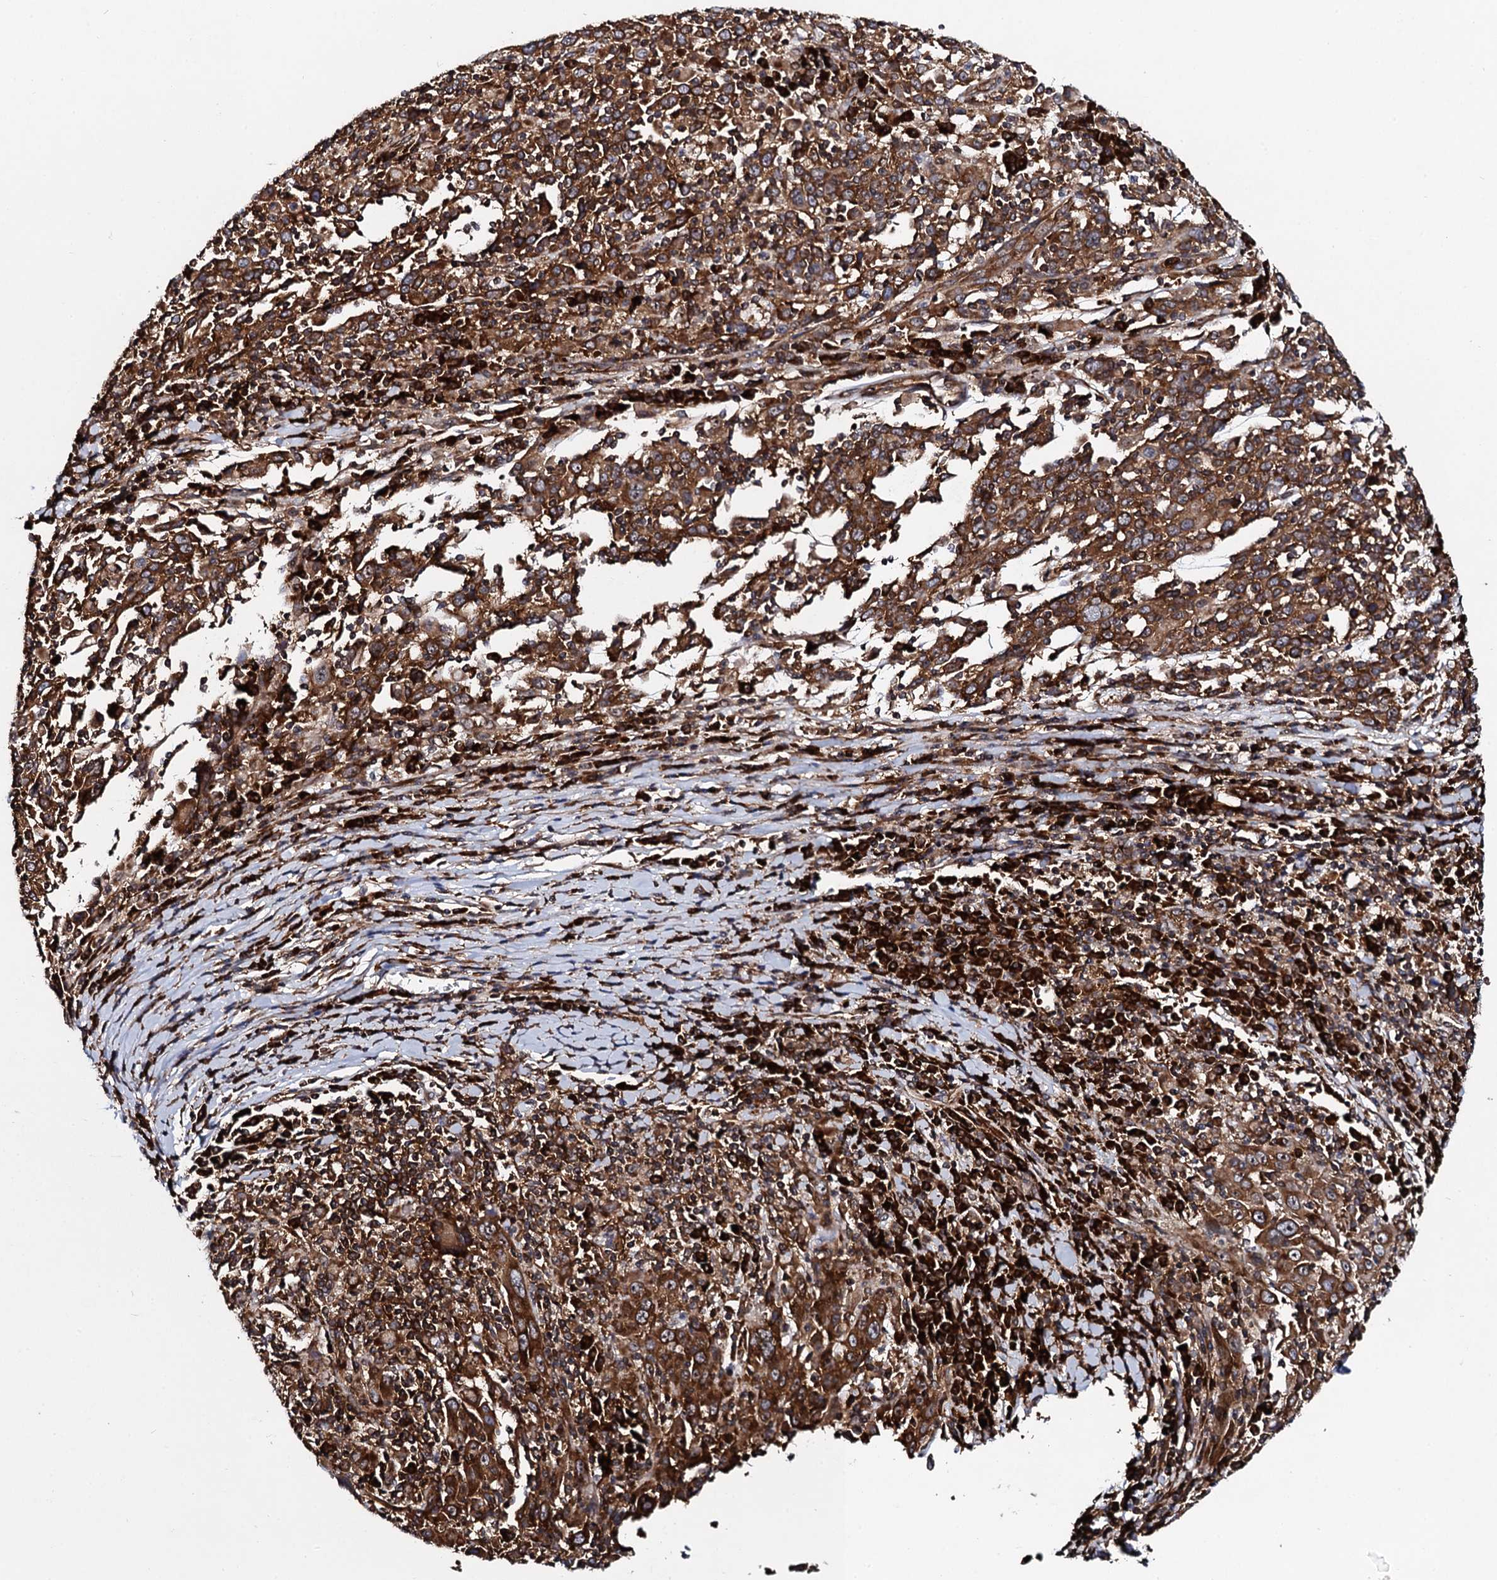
{"staining": {"intensity": "strong", "quantity": ">75%", "location": "cytoplasmic/membranous"}, "tissue": "cervical cancer", "cell_type": "Tumor cells", "image_type": "cancer", "snomed": [{"axis": "morphology", "description": "Squamous cell carcinoma, NOS"}, {"axis": "topography", "description": "Cervix"}], "caption": "Protein positivity by immunohistochemistry (IHC) demonstrates strong cytoplasmic/membranous staining in approximately >75% of tumor cells in cervical cancer.", "gene": "SPTY2D1", "patient": {"sex": "female", "age": 46}}